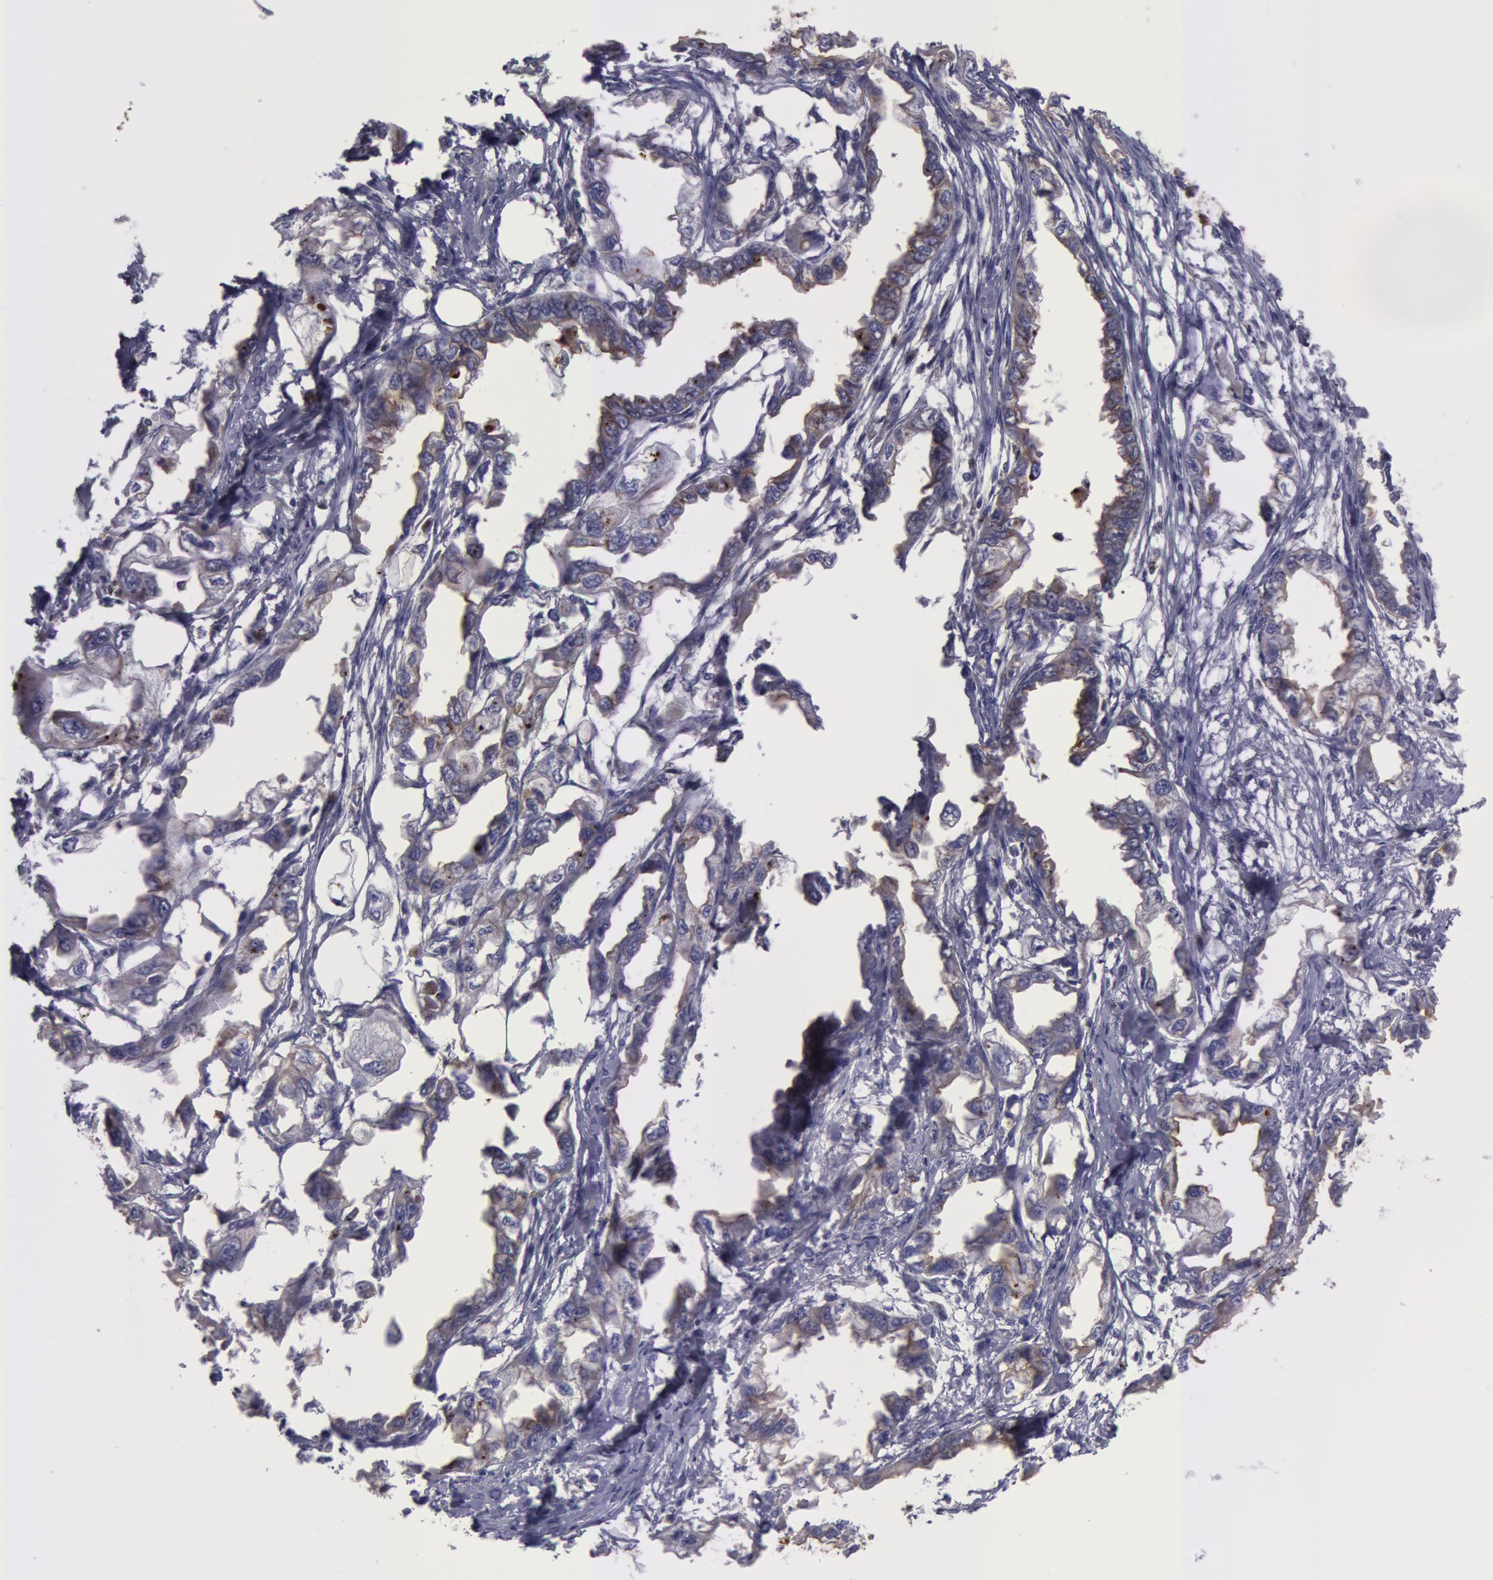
{"staining": {"intensity": "weak", "quantity": ">75%", "location": "cytoplasmic/membranous"}, "tissue": "endometrial cancer", "cell_type": "Tumor cells", "image_type": "cancer", "snomed": [{"axis": "morphology", "description": "Adenocarcinoma, NOS"}, {"axis": "topography", "description": "Endometrium"}], "caption": "Immunohistochemistry image of human endometrial adenocarcinoma stained for a protein (brown), which demonstrates low levels of weak cytoplasmic/membranous expression in about >75% of tumor cells.", "gene": "FLOT2", "patient": {"sex": "female", "age": 67}}